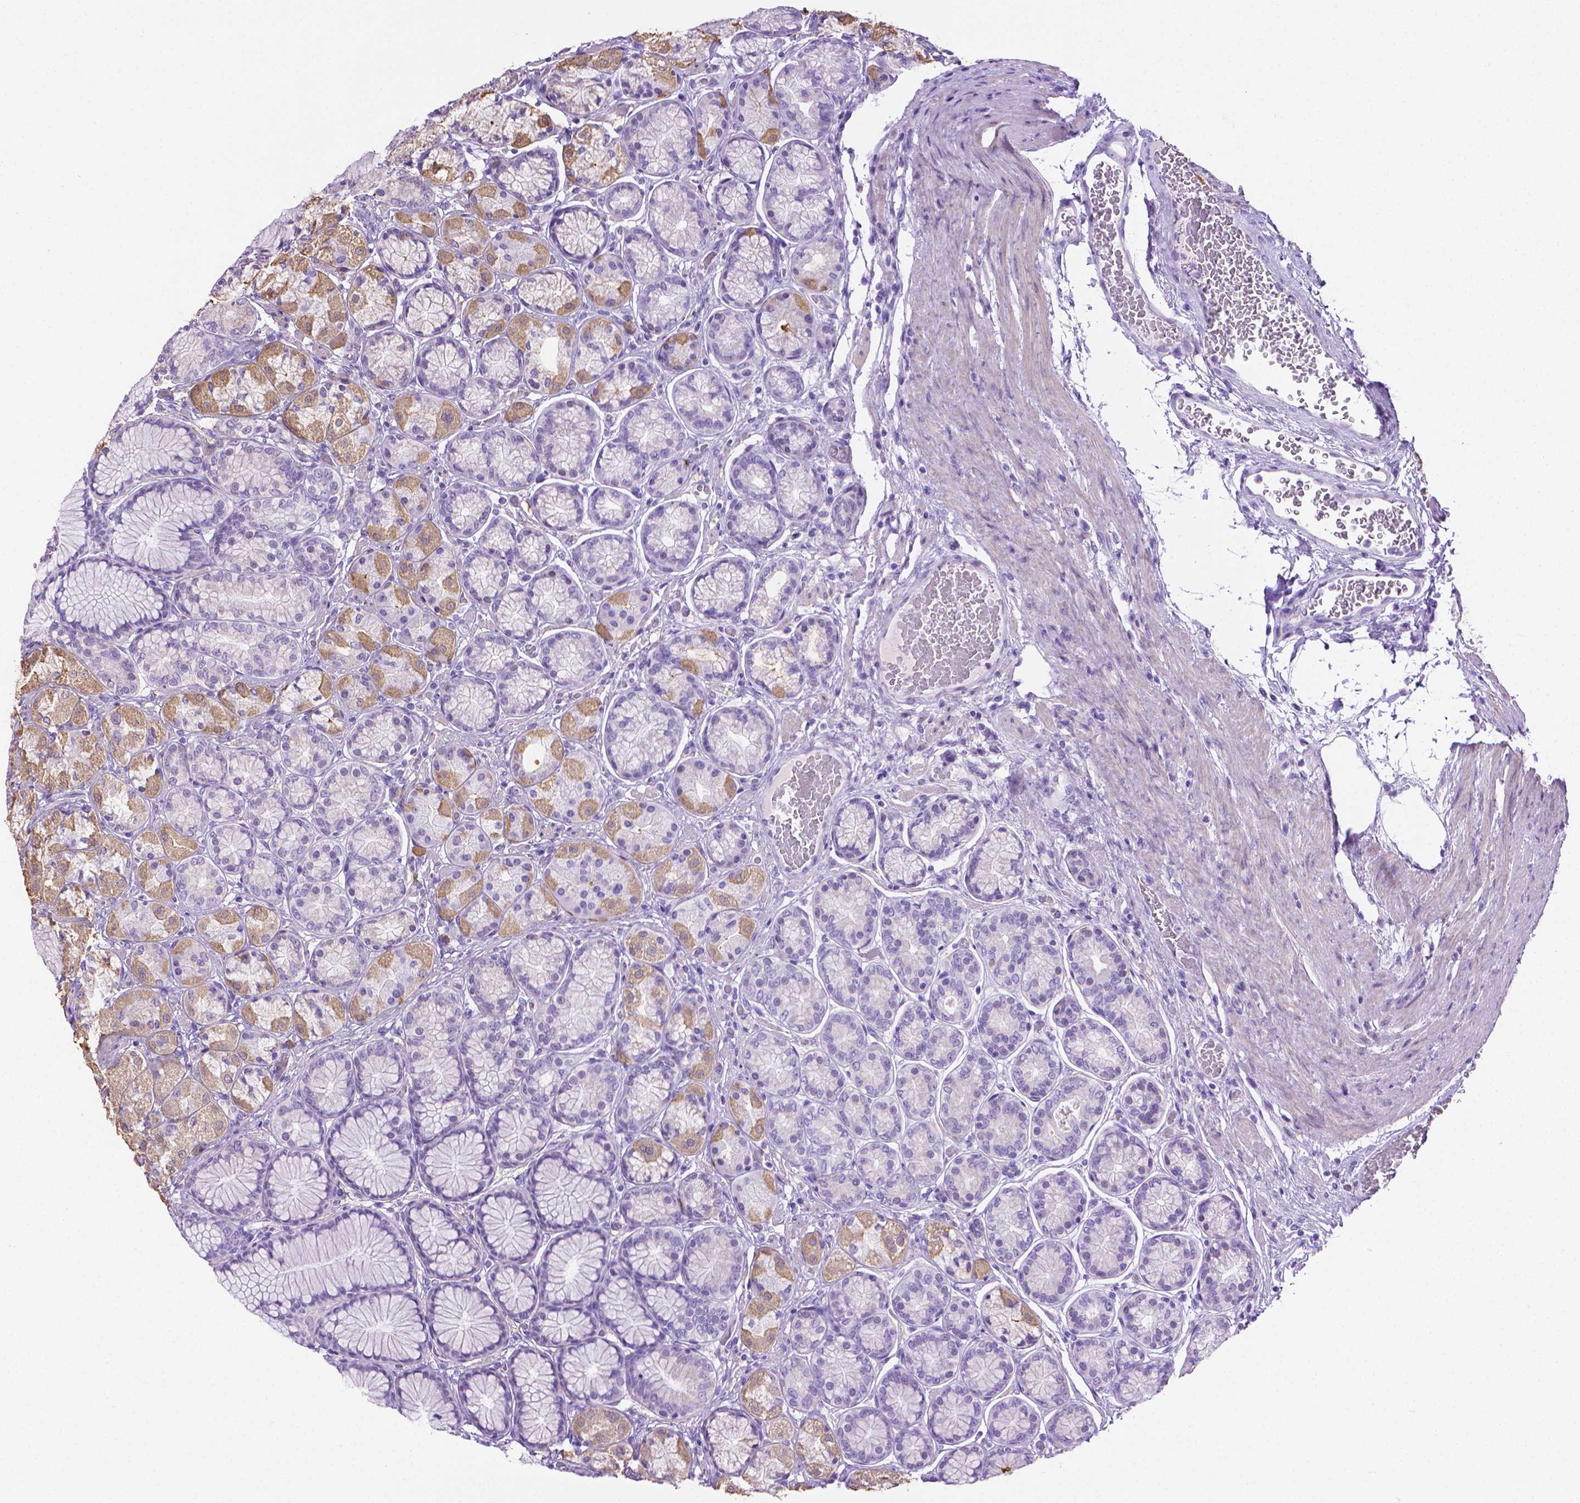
{"staining": {"intensity": "moderate", "quantity": "<25%", "location": "cytoplasmic/membranous"}, "tissue": "stomach", "cell_type": "Glandular cells", "image_type": "normal", "snomed": [{"axis": "morphology", "description": "Normal tissue, NOS"}, {"axis": "morphology", "description": "Adenocarcinoma, NOS"}, {"axis": "morphology", "description": "Adenocarcinoma, High grade"}, {"axis": "topography", "description": "Stomach, upper"}, {"axis": "topography", "description": "Stomach"}], "caption": "IHC micrograph of unremarkable stomach: stomach stained using immunohistochemistry displays low levels of moderate protein expression localized specifically in the cytoplasmic/membranous of glandular cells, appearing as a cytoplasmic/membranous brown color.", "gene": "PNMA2", "patient": {"sex": "female", "age": 65}}